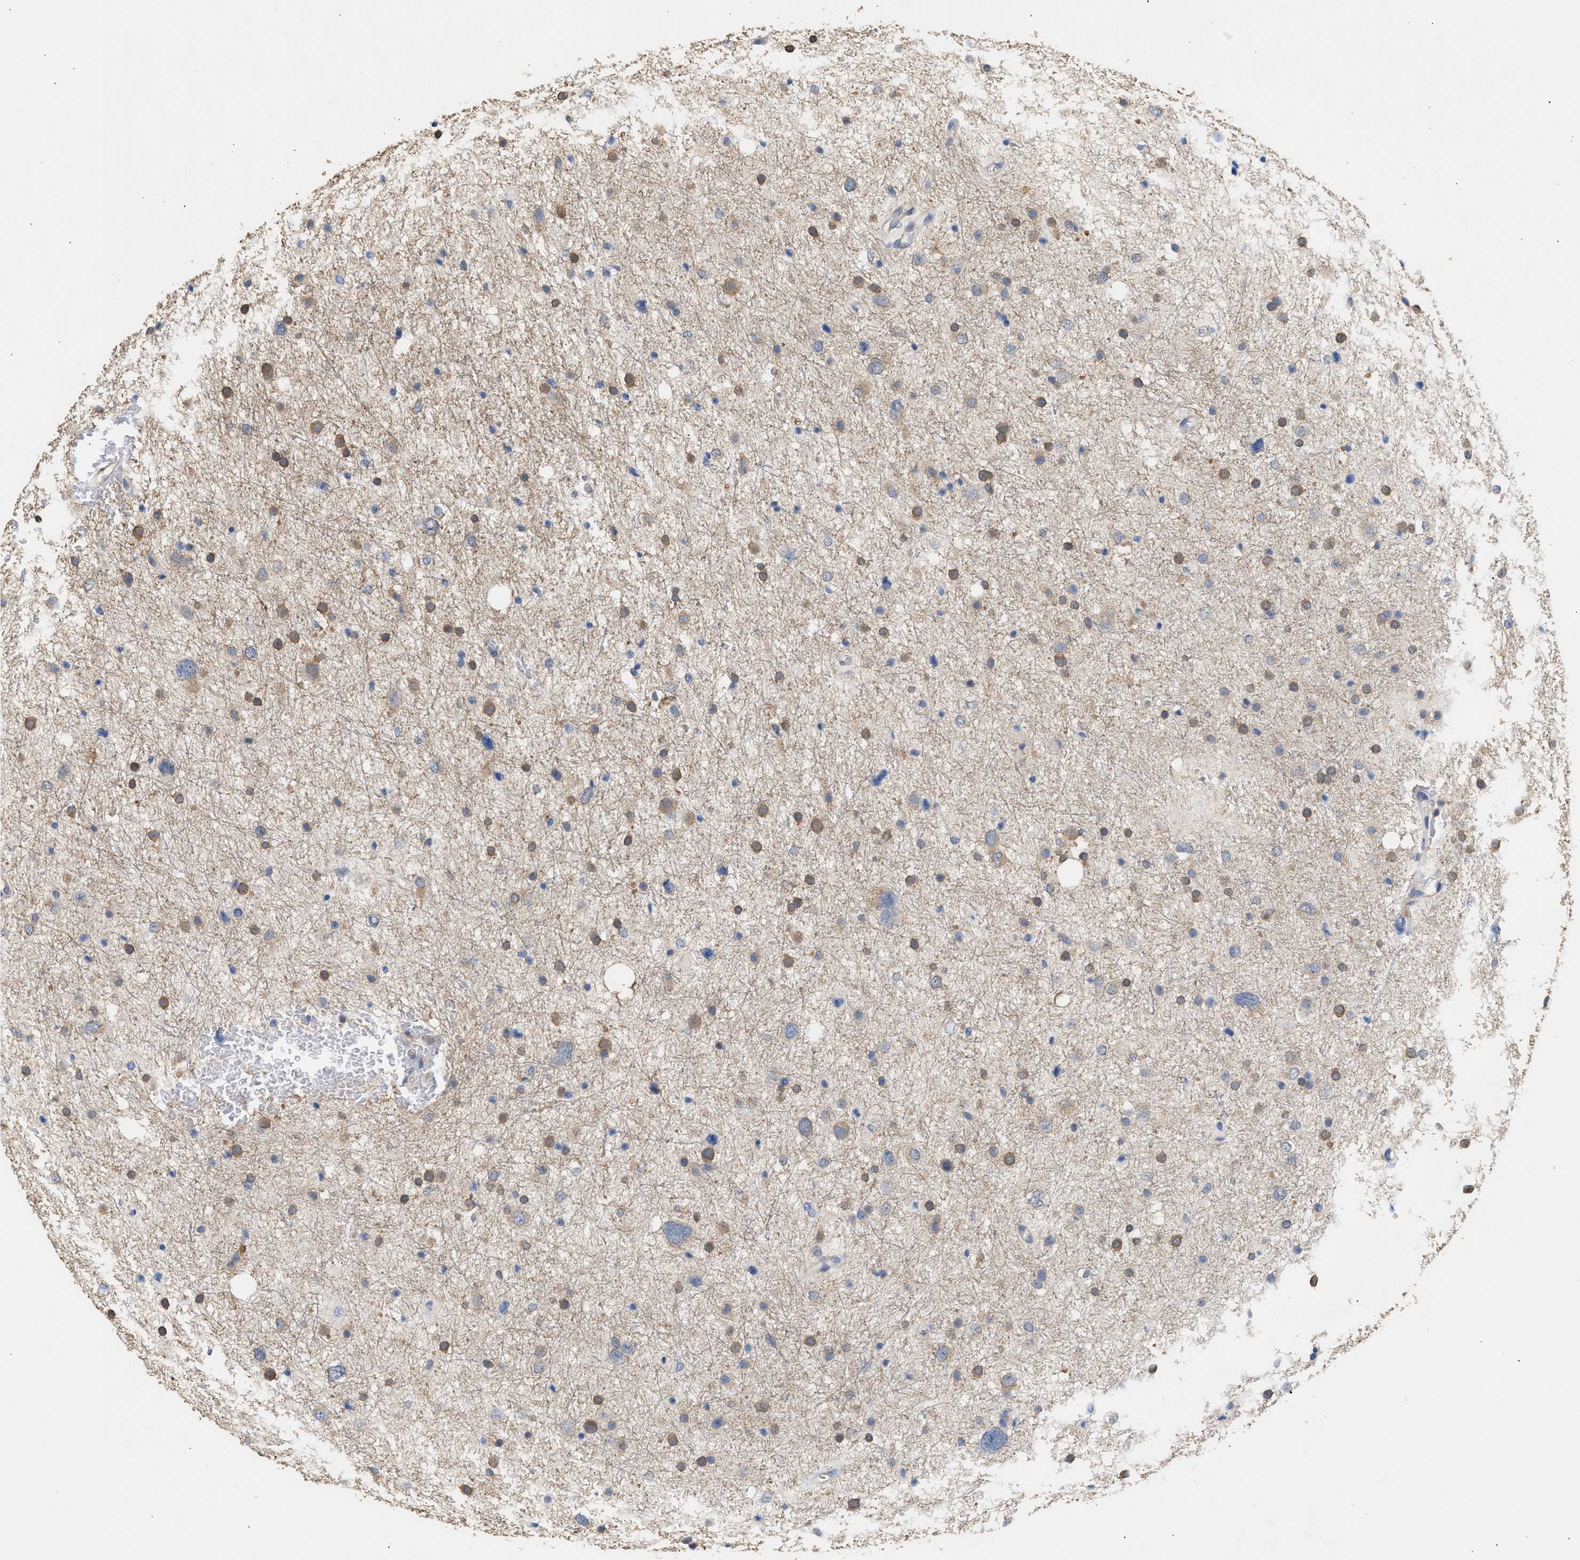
{"staining": {"intensity": "moderate", "quantity": "25%-75%", "location": "cytoplasmic/membranous"}, "tissue": "glioma", "cell_type": "Tumor cells", "image_type": "cancer", "snomed": [{"axis": "morphology", "description": "Glioma, malignant, Low grade"}, {"axis": "topography", "description": "Brain"}], "caption": "Tumor cells display medium levels of moderate cytoplasmic/membranous positivity in approximately 25%-75% of cells in malignant low-grade glioma.", "gene": "GCN1", "patient": {"sex": "female", "age": 37}}